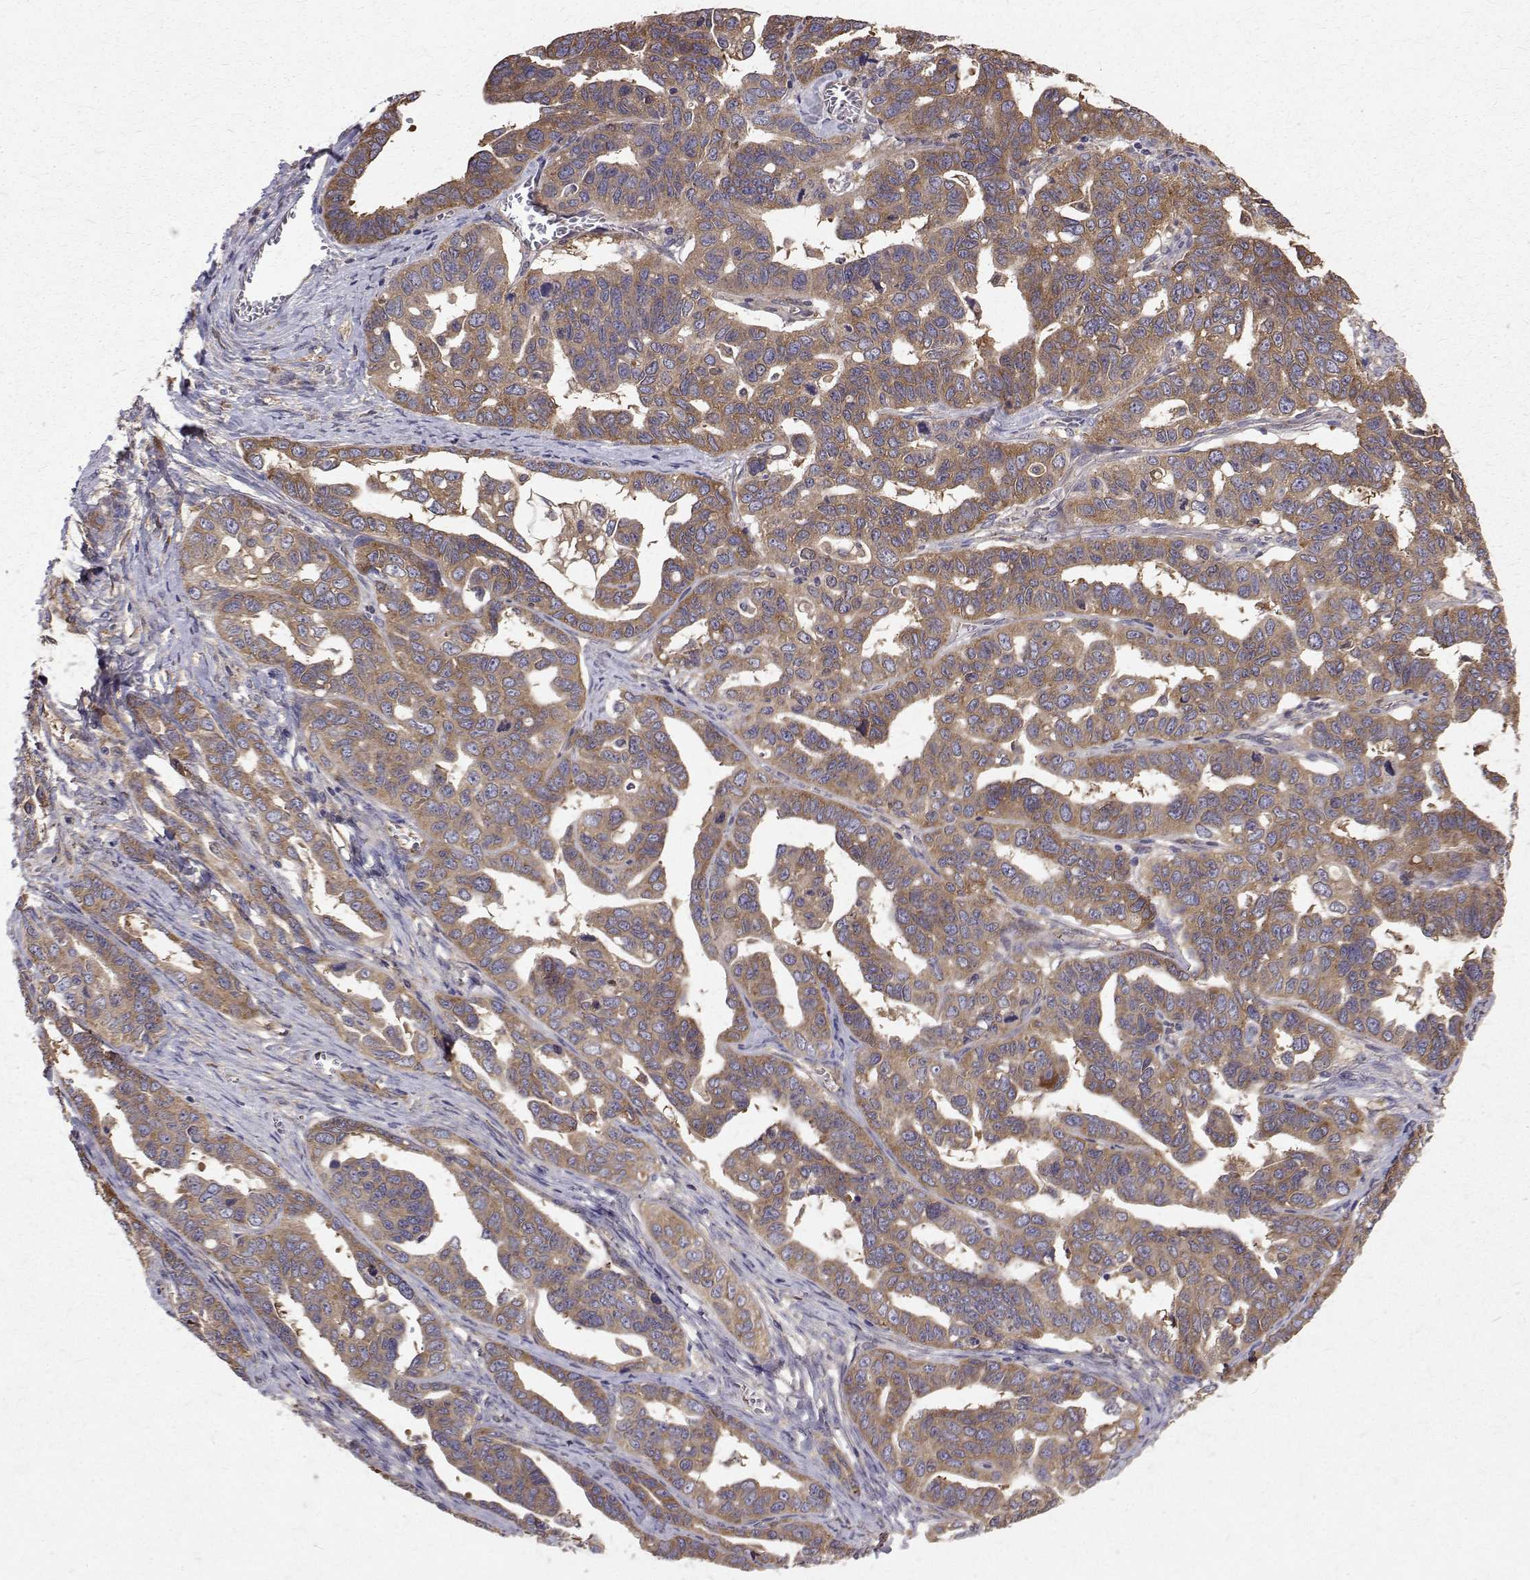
{"staining": {"intensity": "moderate", "quantity": ">75%", "location": "cytoplasmic/membranous"}, "tissue": "ovarian cancer", "cell_type": "Tumor cells", "image_type": "cancer", "snomed": [{"axis": "morphology", "description": "Cystadenocarcinoma, serous, NOS"}, {"axis": "topography", "description": "Ovary"}], "caption": "Immunohistochemical staining of human ovarian serous cystadenocarcinoma reveals medium levels of moderate cytoplasmic/membranous protein expression in about >75% of tumor cells.", "gene": "FARSB", "patient": {"sex": "female", "age": 69}}